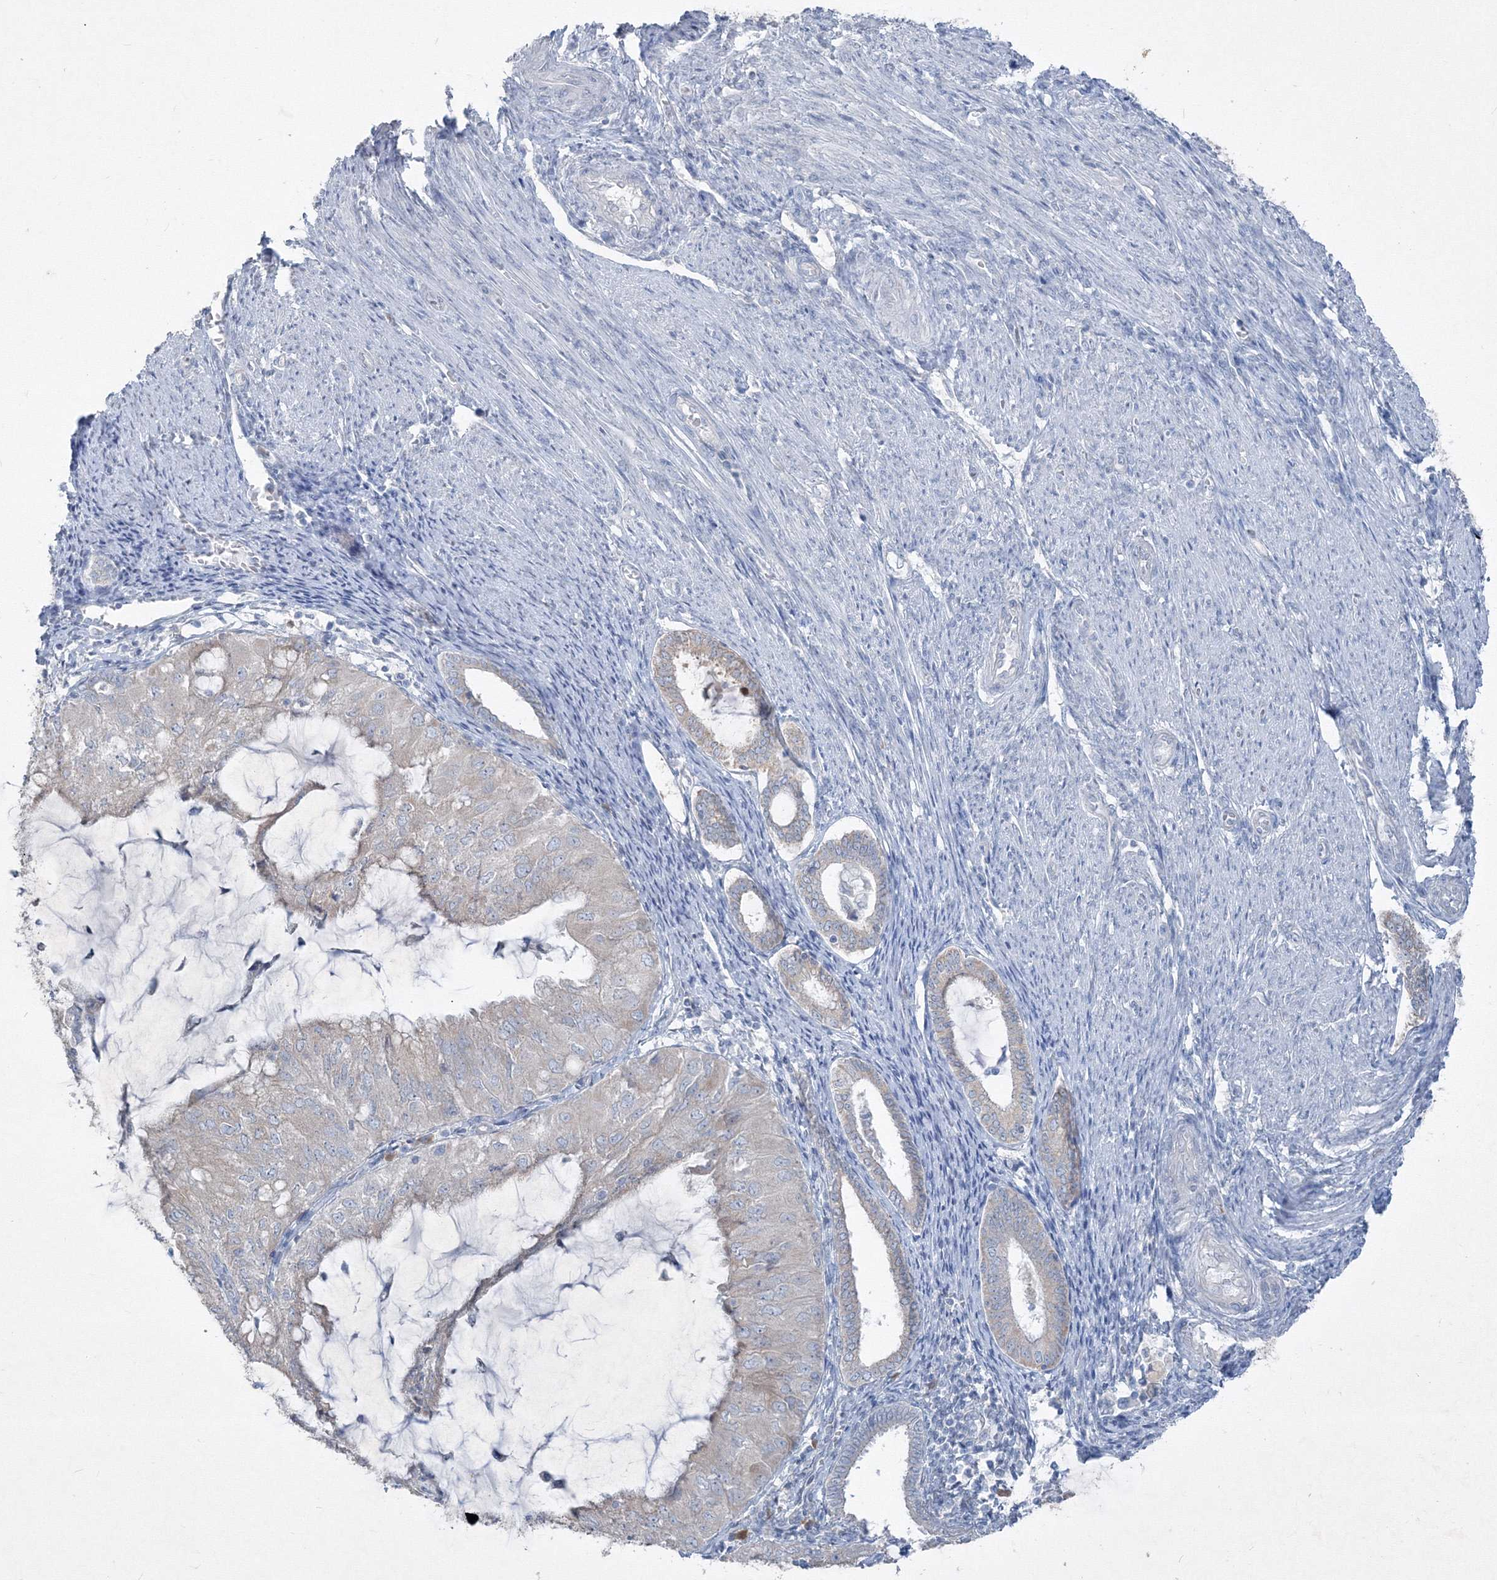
{"staining": {"intensity": "weak", "quantity": "25%-75%", "location": "cytoplasmic/membranous"}, "tissue": "endometrial cancer", "cell_type": "Tumor cells", "image_type": "cancer", "snomed": [{"axis": "morphology", "description": "Adenocarcinoma, NOS"}, {"axis": "topography", "description": "Endometrium"}], "caption": "Brown immunohistochemical staining in human endometrial adenocarcinoma demonstrates weak cytoplasmic/membranous expression in approximately 25%-75% of tumor cells. (DAB IHC with brightfield microscopy, high magnification).", "gene": "IFNAR1", "patient": {"sex": "female", "age": 81}}